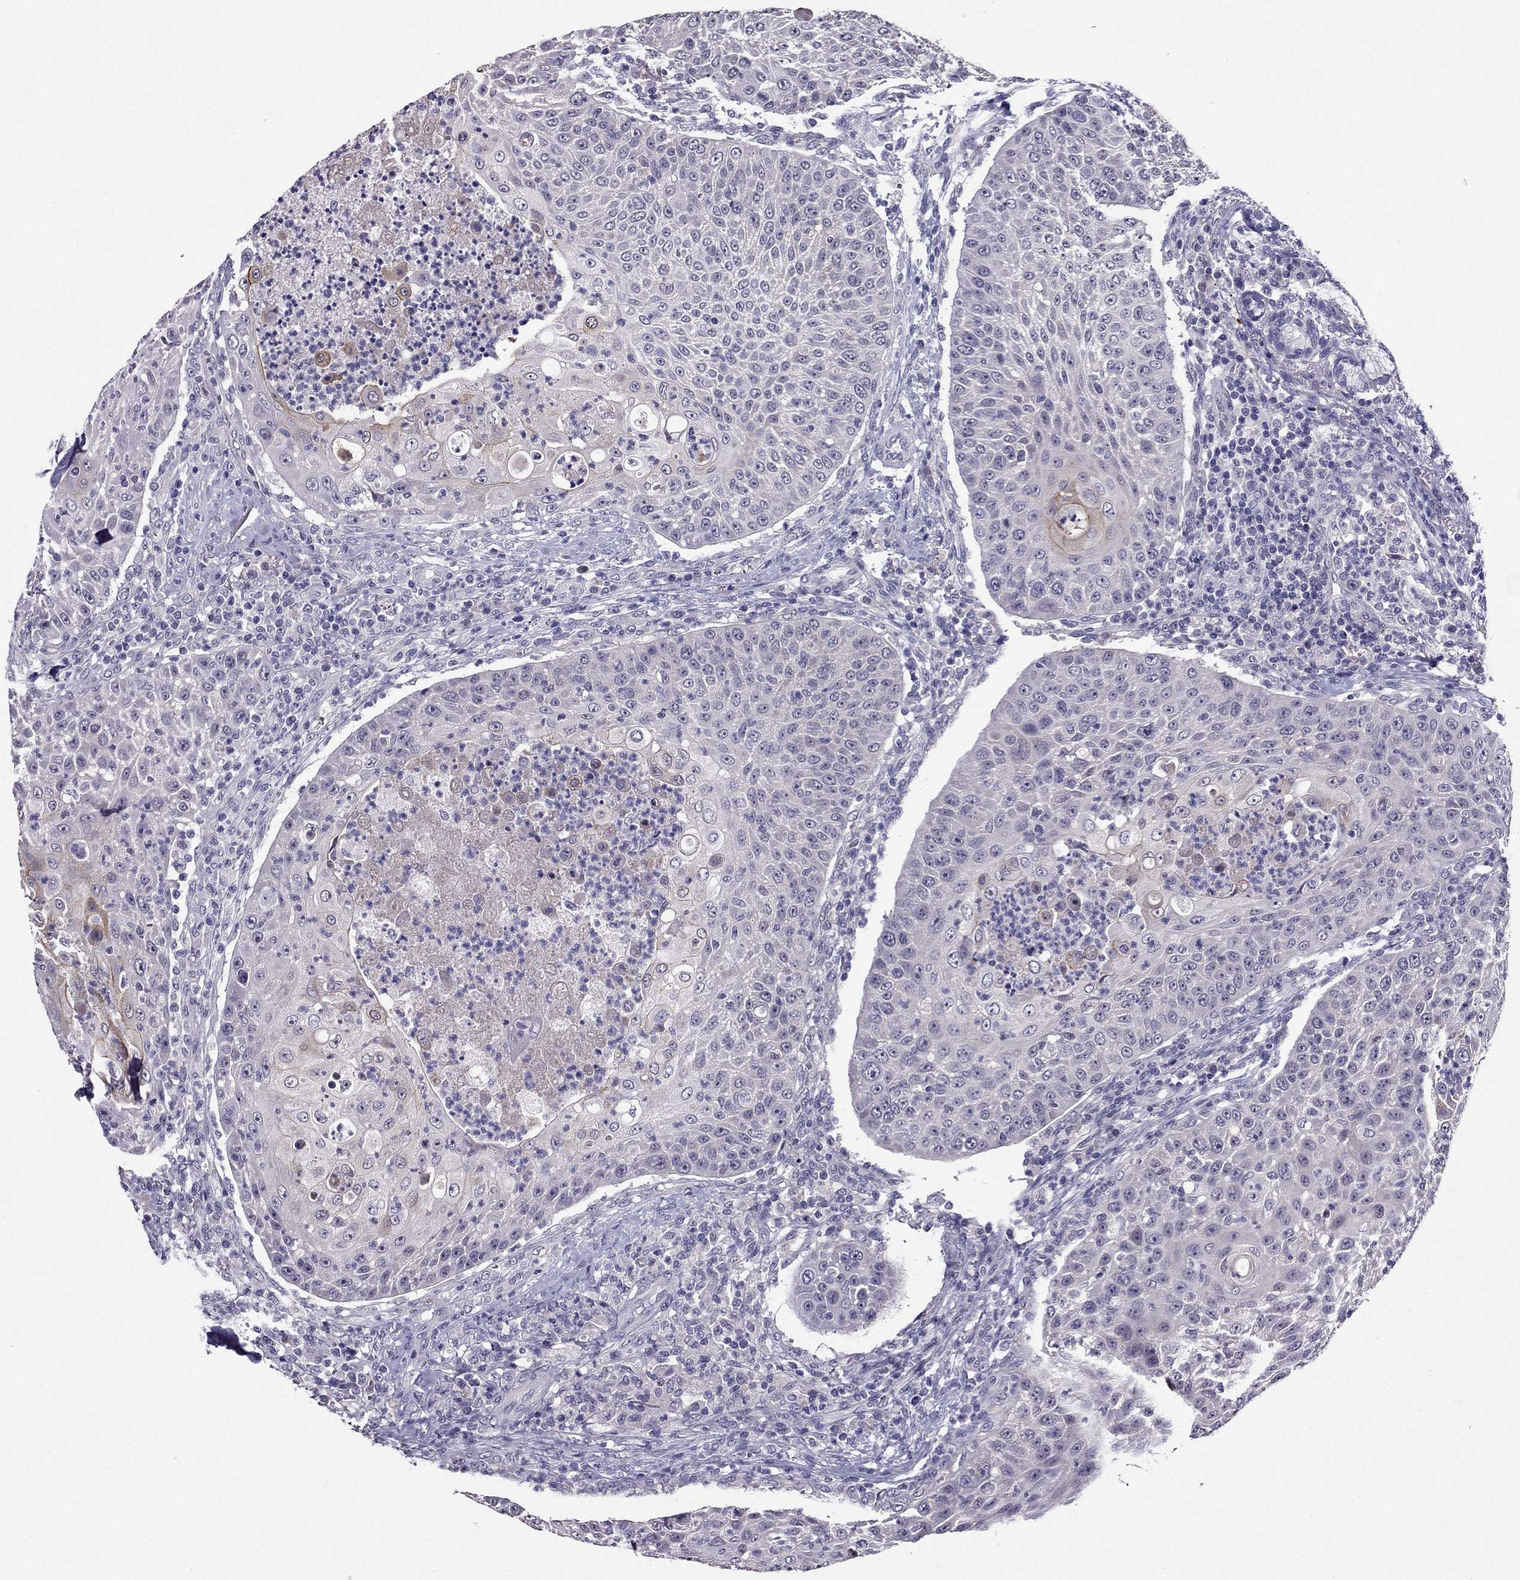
{"staining": {"intensity": "negative", "quantity": "none", "location": "none"}, "tissue": "head and neck cancer", "cell_type": "Tumor cells", "image_type": "cancer", "snomed": [{"axis": "morphology", "description": "Squamous cell carcinoma, NOS"}, {"axis": "topography", "description": "Head-Neck"}], "caption": "Tumor cells show no significant expression in head and neck cancer.", "gene": "DUSP15", "patient": {"sex": "male", "age": 69}}